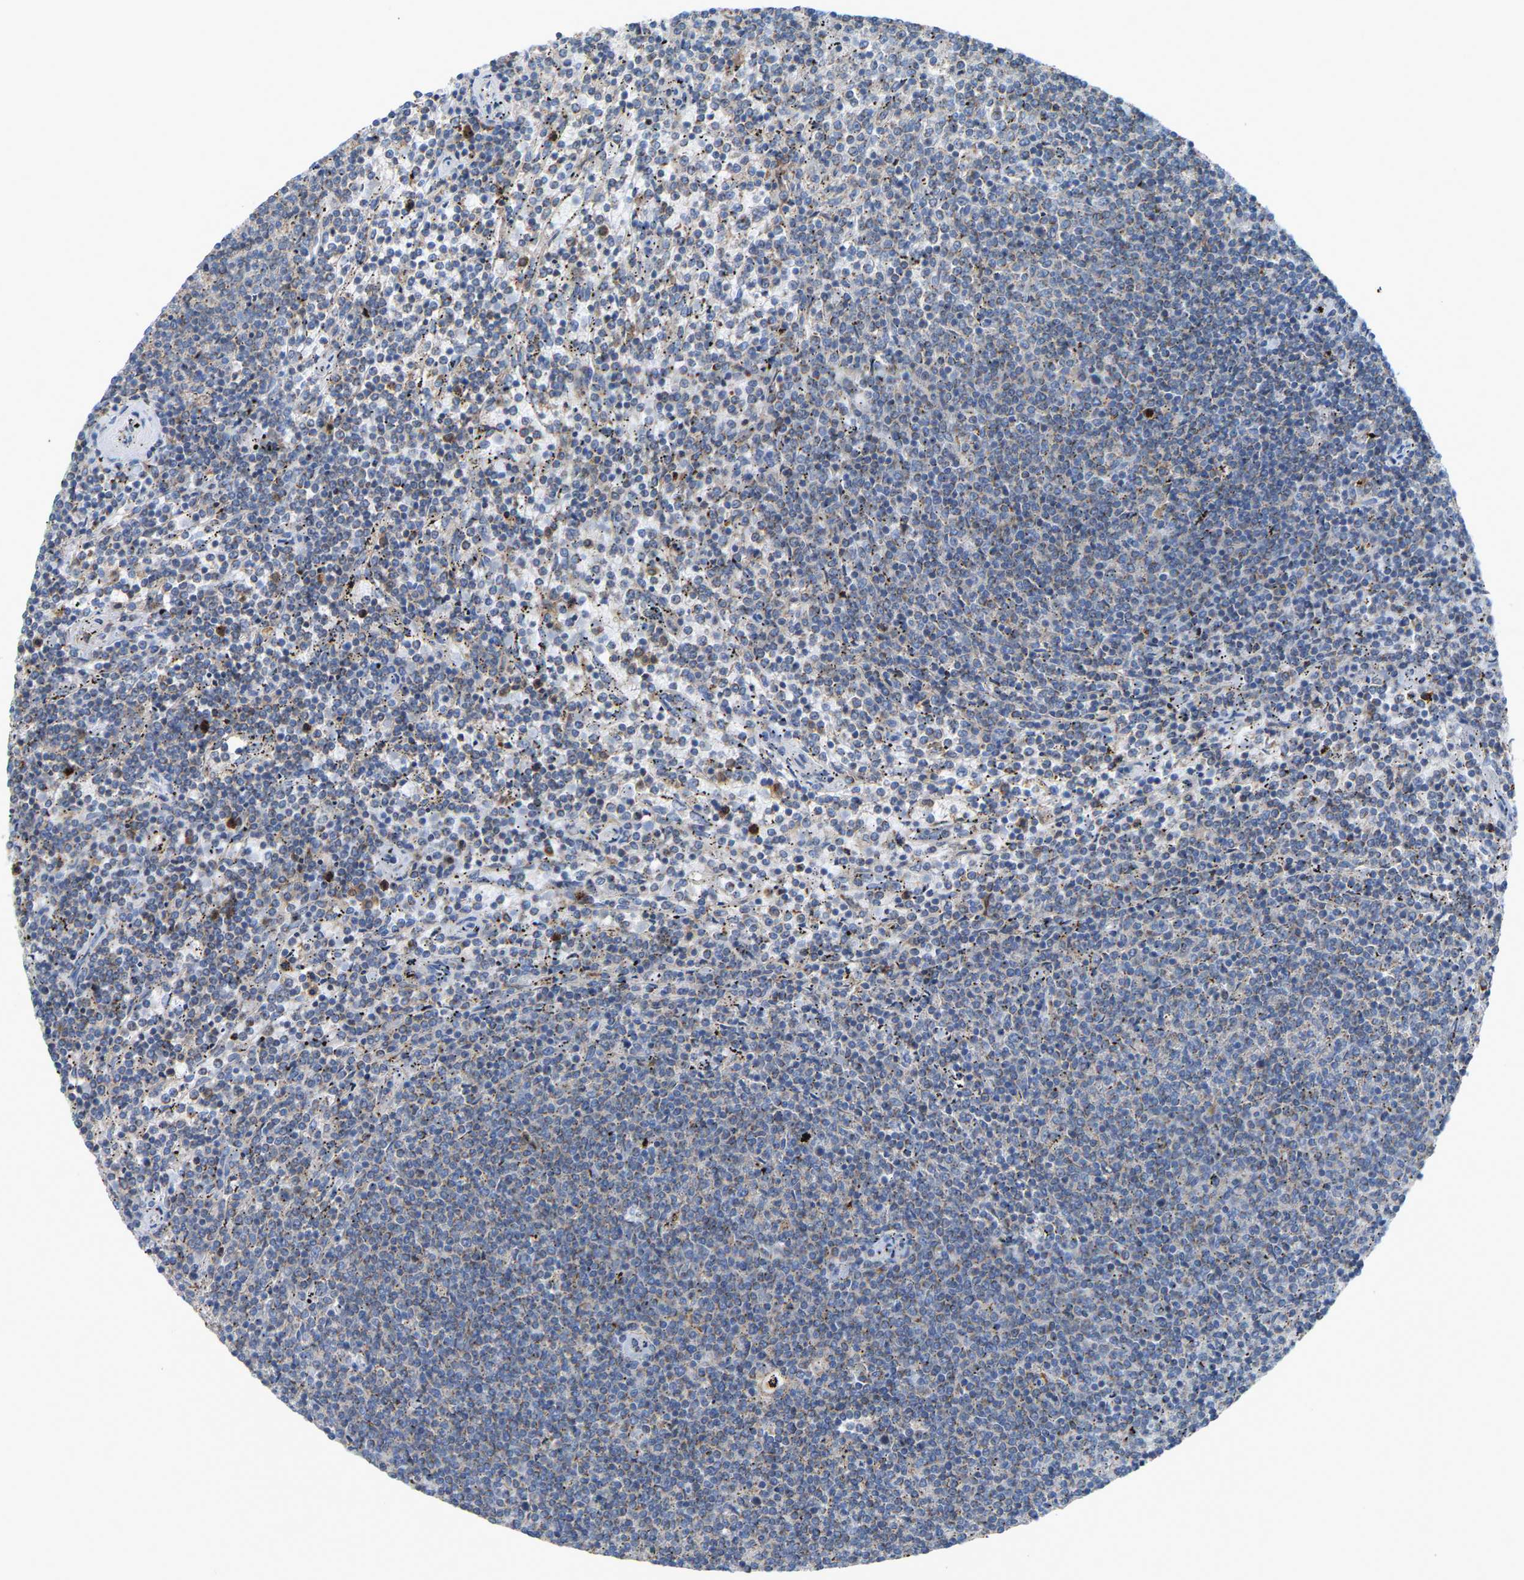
{"staining": {"intensity": "negative", "quantity": "none", "location": "none"}, "tissue": "lymphoma", "cell_type": "Tumor cells", "image_type": "cancer", "snomed": [{"axis": "morphology", "description": "Malignant lymphoma, non-Hodgkin's type, Low grade"}, {"axis": "topography", "description": "Spleen"}], "caption": "High power microscopy photomicrograph of an IHC histopathology image of low-grade malignant lymphoma, non-Hodgkin's type, revealing no significant staining in tumor cells.", "gene": "CROT", "patient": {"sex": "female", "age": 50}}